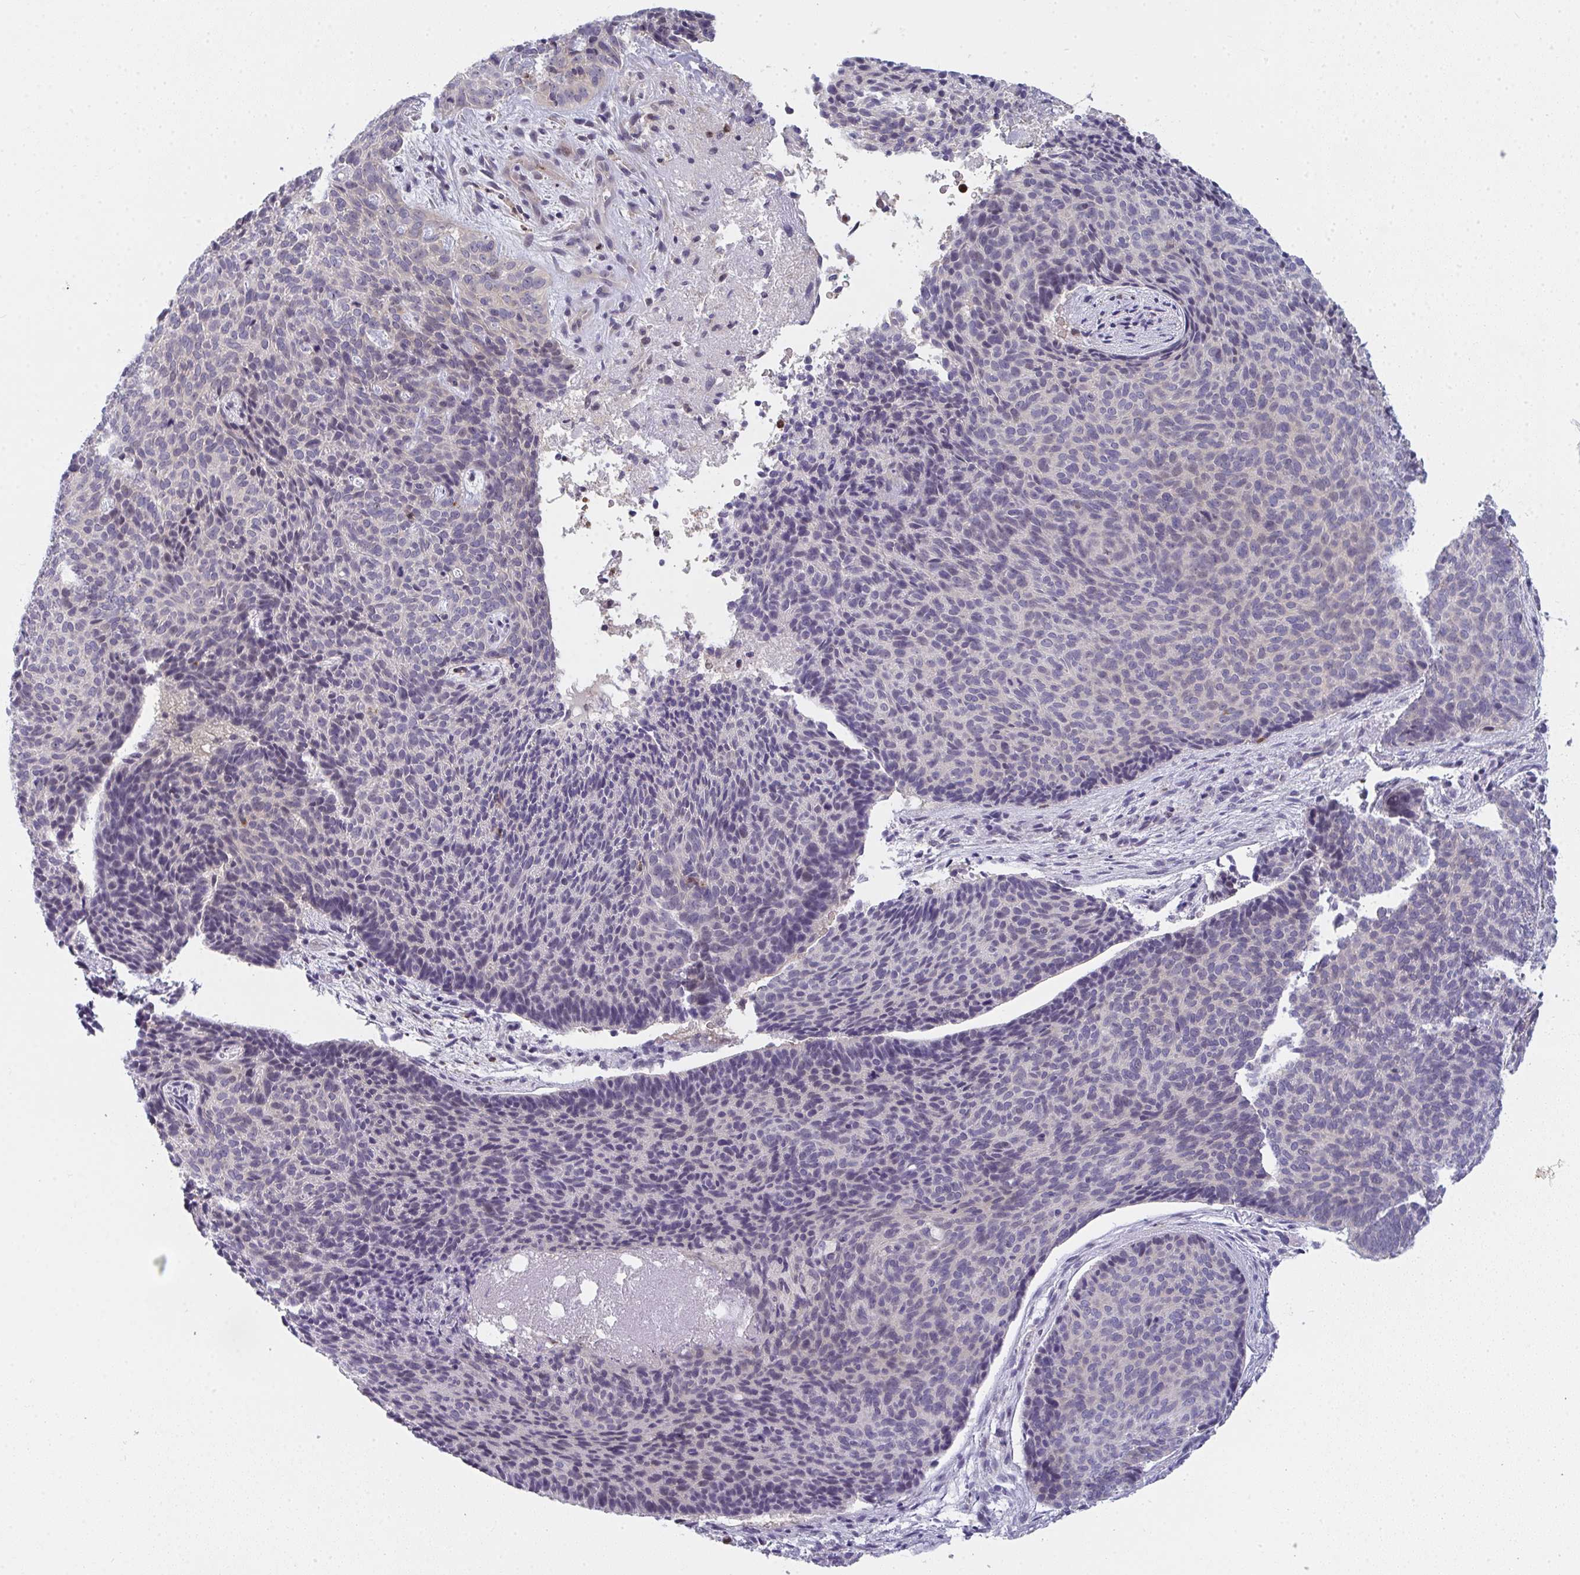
{"staining": {"intensity": "weak", "quantity": "<25%", "location": "cytoplasmic/membranous"}, "tissue": "skin cancer", "cell_type": "Tumor cells", "image_type": "cancer", "snomed": [{"axis": "morphology", "description": "Basal cell carcinoma"}, {"axis": "topography", "description": "Skin"}, {"axis": "topography", "description": "Skin of head"}], "caption": "Tumor cells are negative for protein expression in human basal cell carcinoma (skin). (DAB immunohistochemistry with hematoxylin counter stain).", "gene": "RIOK1", "patient": {"sex": "female", "age": 92}}